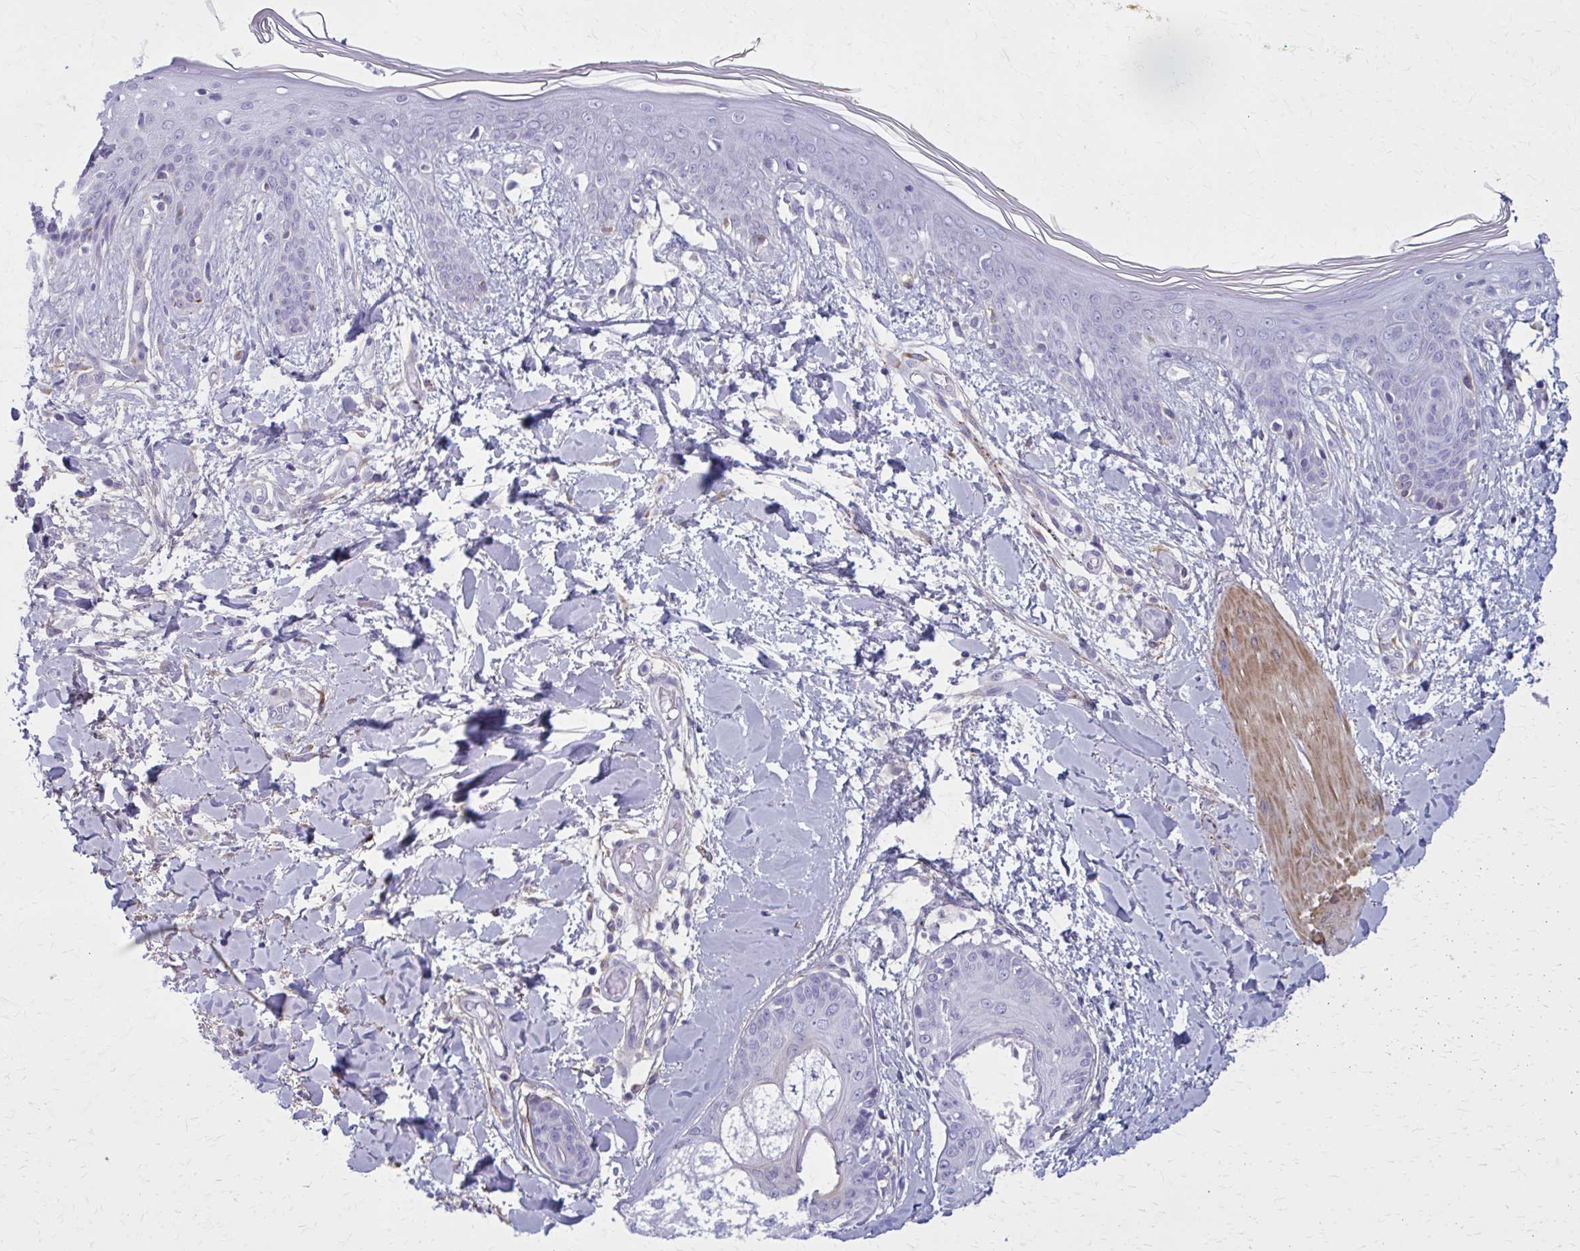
{"staining": {"intensity": "negative", "quantity": "none", "location": "none"}, "tissue": "skin", "cell_type": "Fibroblasts", "image_type": "normal", "snomed": [{"axis": "morphology", "description": "Normal tissue, NOS"}, {"axis": "topography", "description": "Skin"}], "caption": "Immunohistochemistry (IHC) of benign skin reveals no expression in fibroblasts. Brightfield microscopy of immunohistochemistry stained with DAB (brown) and hematoxylin (blue), captured at high magnification.", "gene": "AKAP12", "patient": {"sex": "female", "age": 34}}